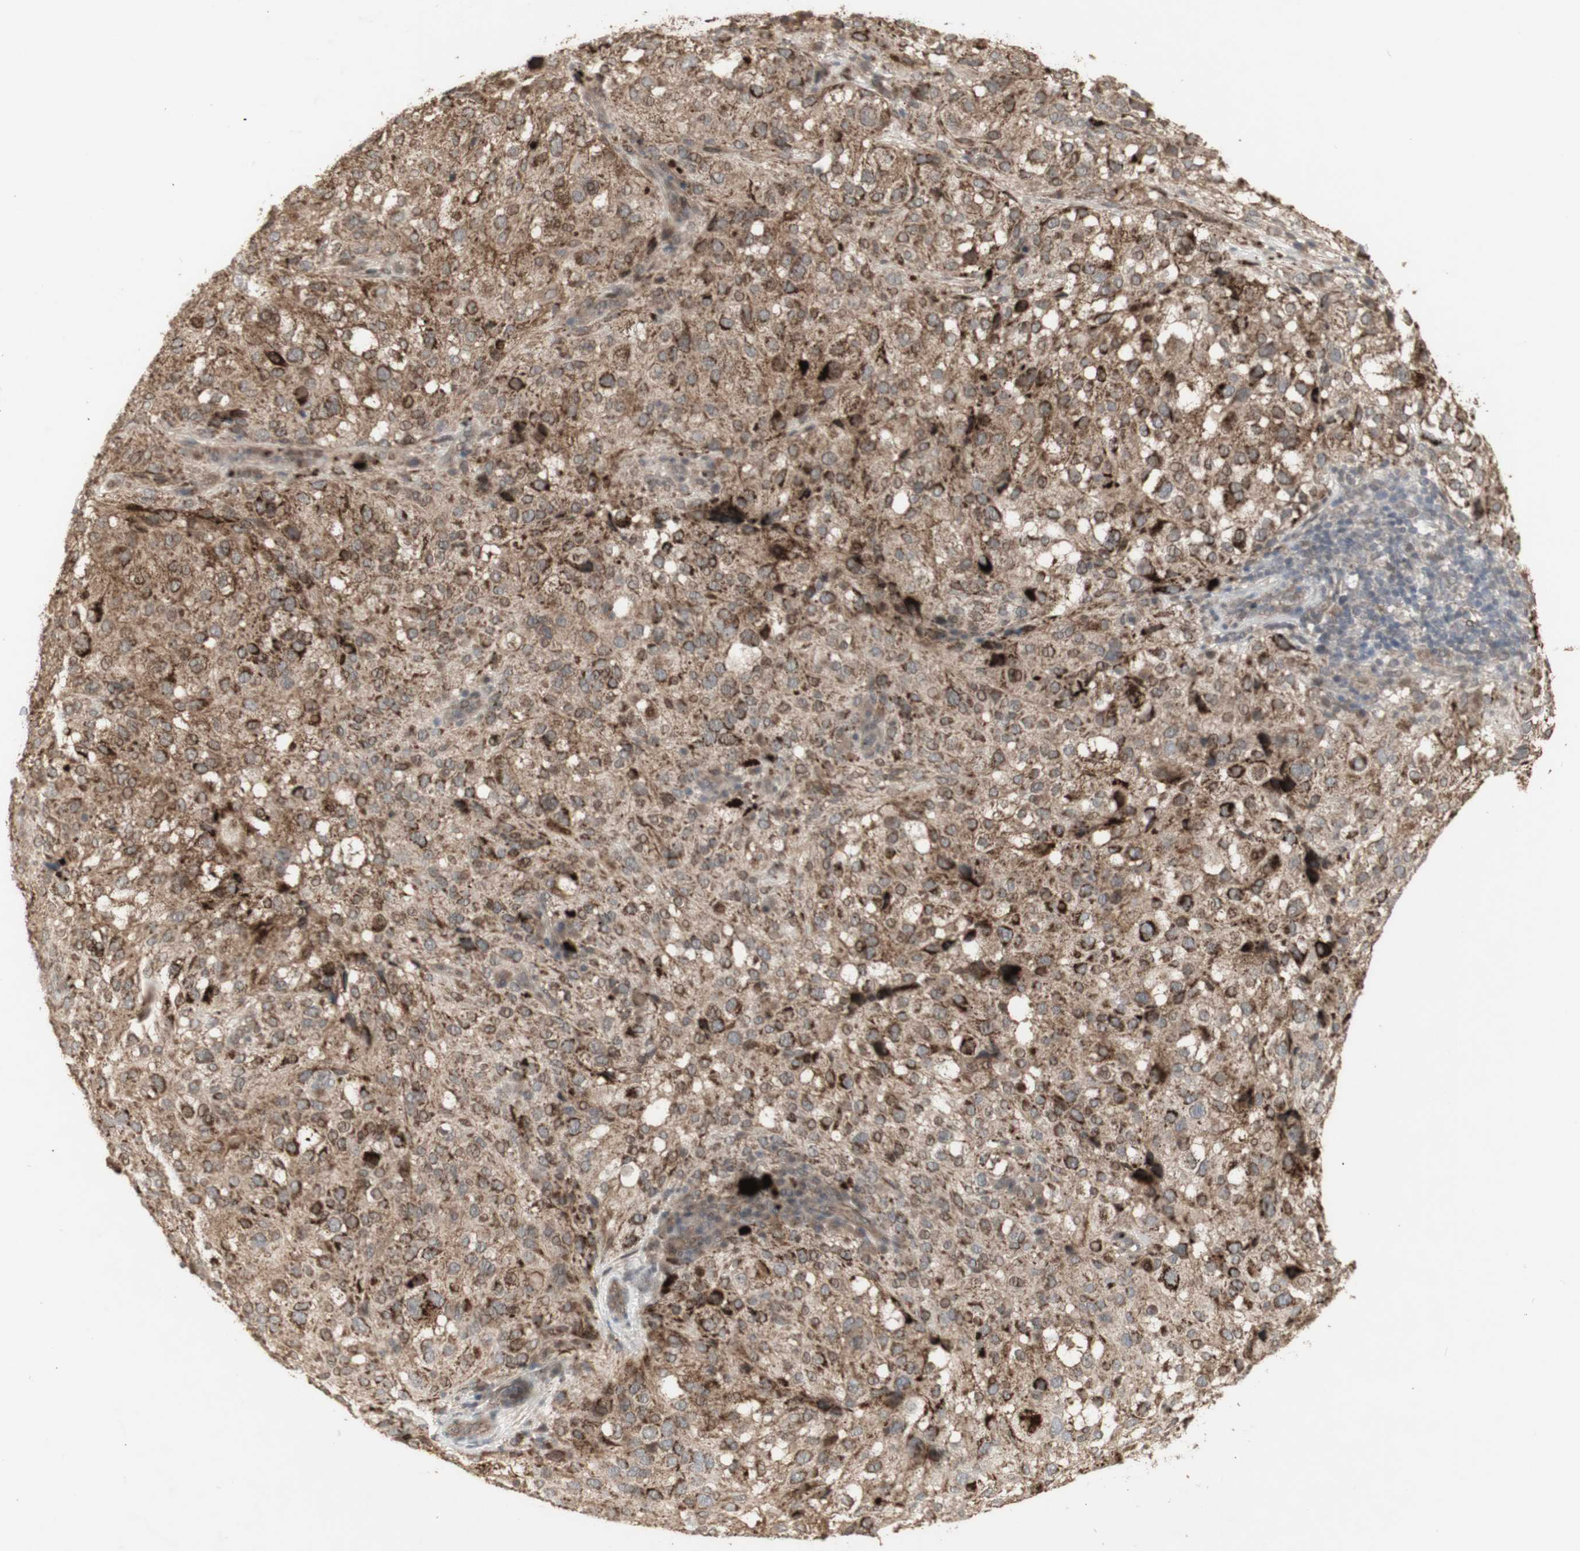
{"staining": {"intensity": "moderate", "quantity": ">75%", "location": "cytoplasmic/membranous"}, "tissue": "melanoma", "cell_type": "Tumor cells", "image_type": "cancer", "snomed": [{"axis": "morphology", "description": "Necrosis, NOS"}, {"axis": "morphology", "description": "Malignant melanoma, NOS"}, {"axis": "topography", "description": "Skin"}], "caption": "Tumor cells exhibit moderate cytoplasmic/membranous expression in approximately >75% of cells in melanoma.", "gene": "ALOX12", "patient": {"sex": "female", "age": 87}}